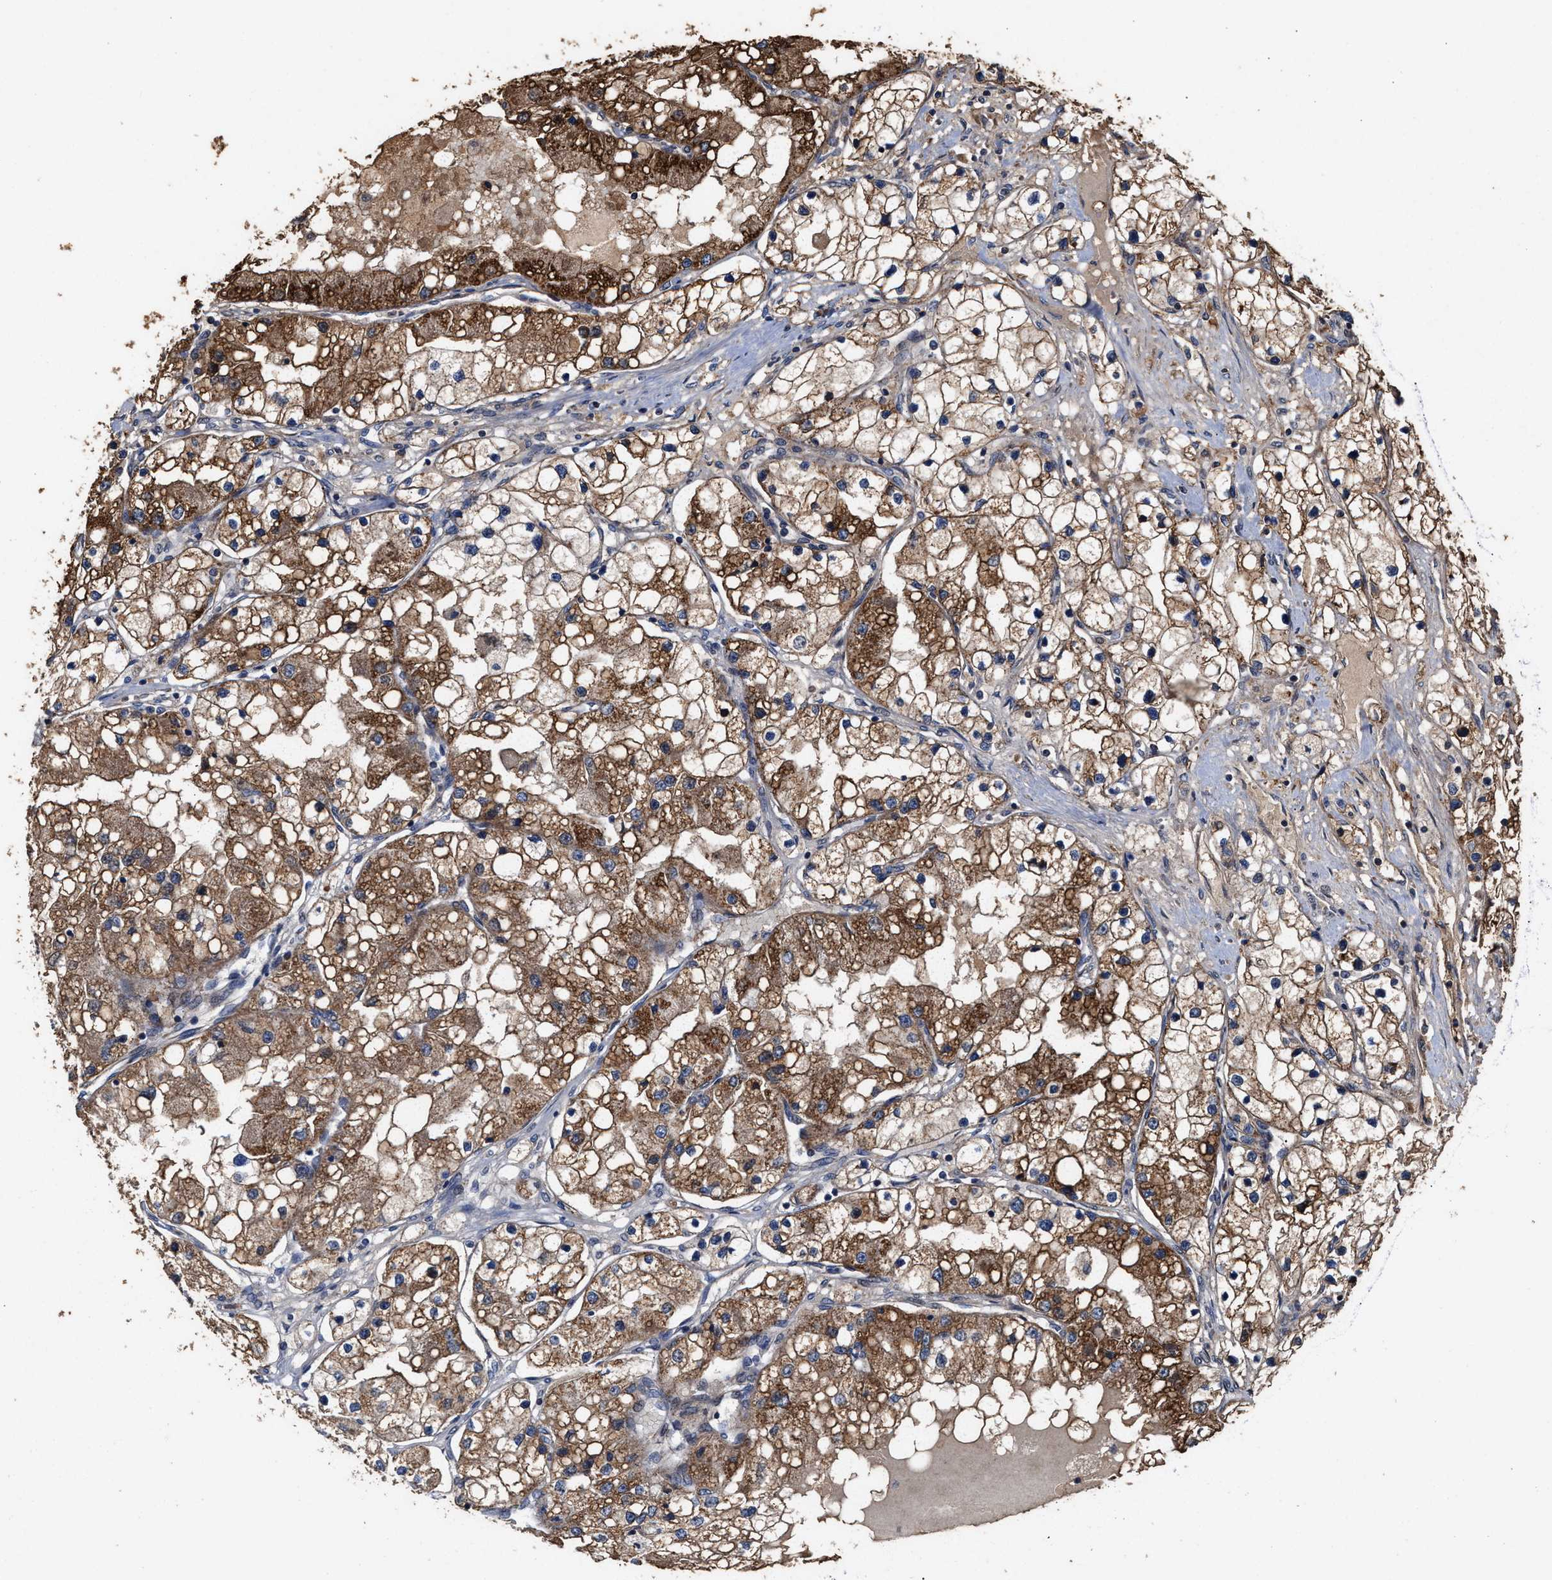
{"staining": {"intensity": "moderate", "quantity": ">75%", "location": "cytoplasmic/membranous"}, "tissue": "renal cancer", "cell_type": "Tumor cells", "image_type": "cancer", "snomed": [{"axis": "morphology", "description": "Adenocarcinoma, NOS"}, {"axis": "topography", "description": "Kidney"}], "caption": "The histopathology image demonstrates a brown stain indicating the presence of a protein in the cytoplasmic/membranous of tumor cells in renal cancer. Using DAB (brown) and hematoxylin (blue) stains, captured at high magnification using brightfield microscopy.", "gene": "ZNHIT6", "patient": {"sex": "male", "age": 68}}